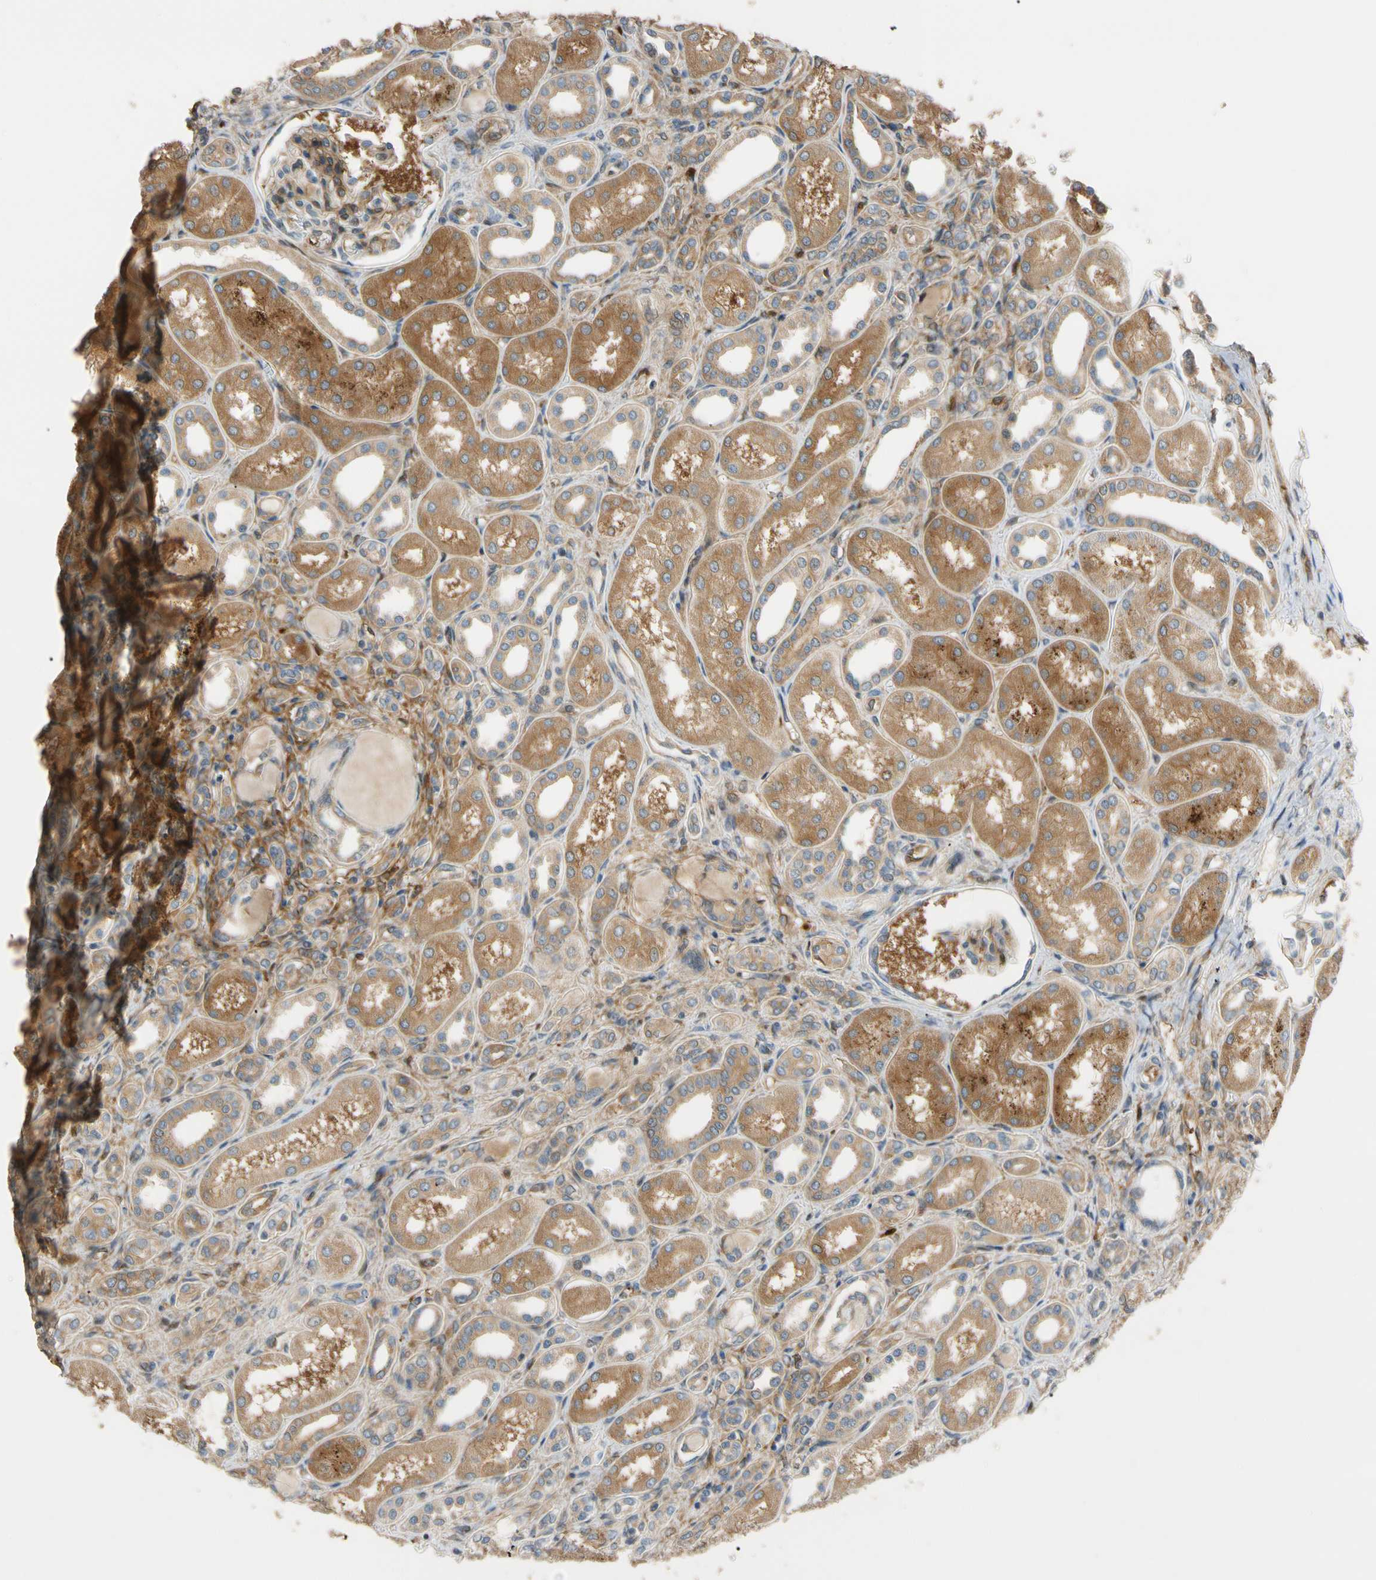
{"staining": {"intensity": "moderate", "quantity": "25%-75%", "location": "cytoplasmic/membranous"}, "tissue": "kidney", "cell_type": "Cells in glomeruli", "image_type": "normal", "snomed": [{"axis": "morphology", "description": "Normal tissue, NOS"}, {"axis": "topography", "description": "Kidney"}], "caption": "Immunohistochemical staining of unremarkable human kidney demonstrates 25%-75% levels of moderate cytoplasmic/membranous protein expression in approximately 25%-75% of cells in glomeruli. (DAB = brown stain, brightfield microscopy at high magnification).", "gene": "PARP14", "patient": {"sex": "male", "age": 7}}